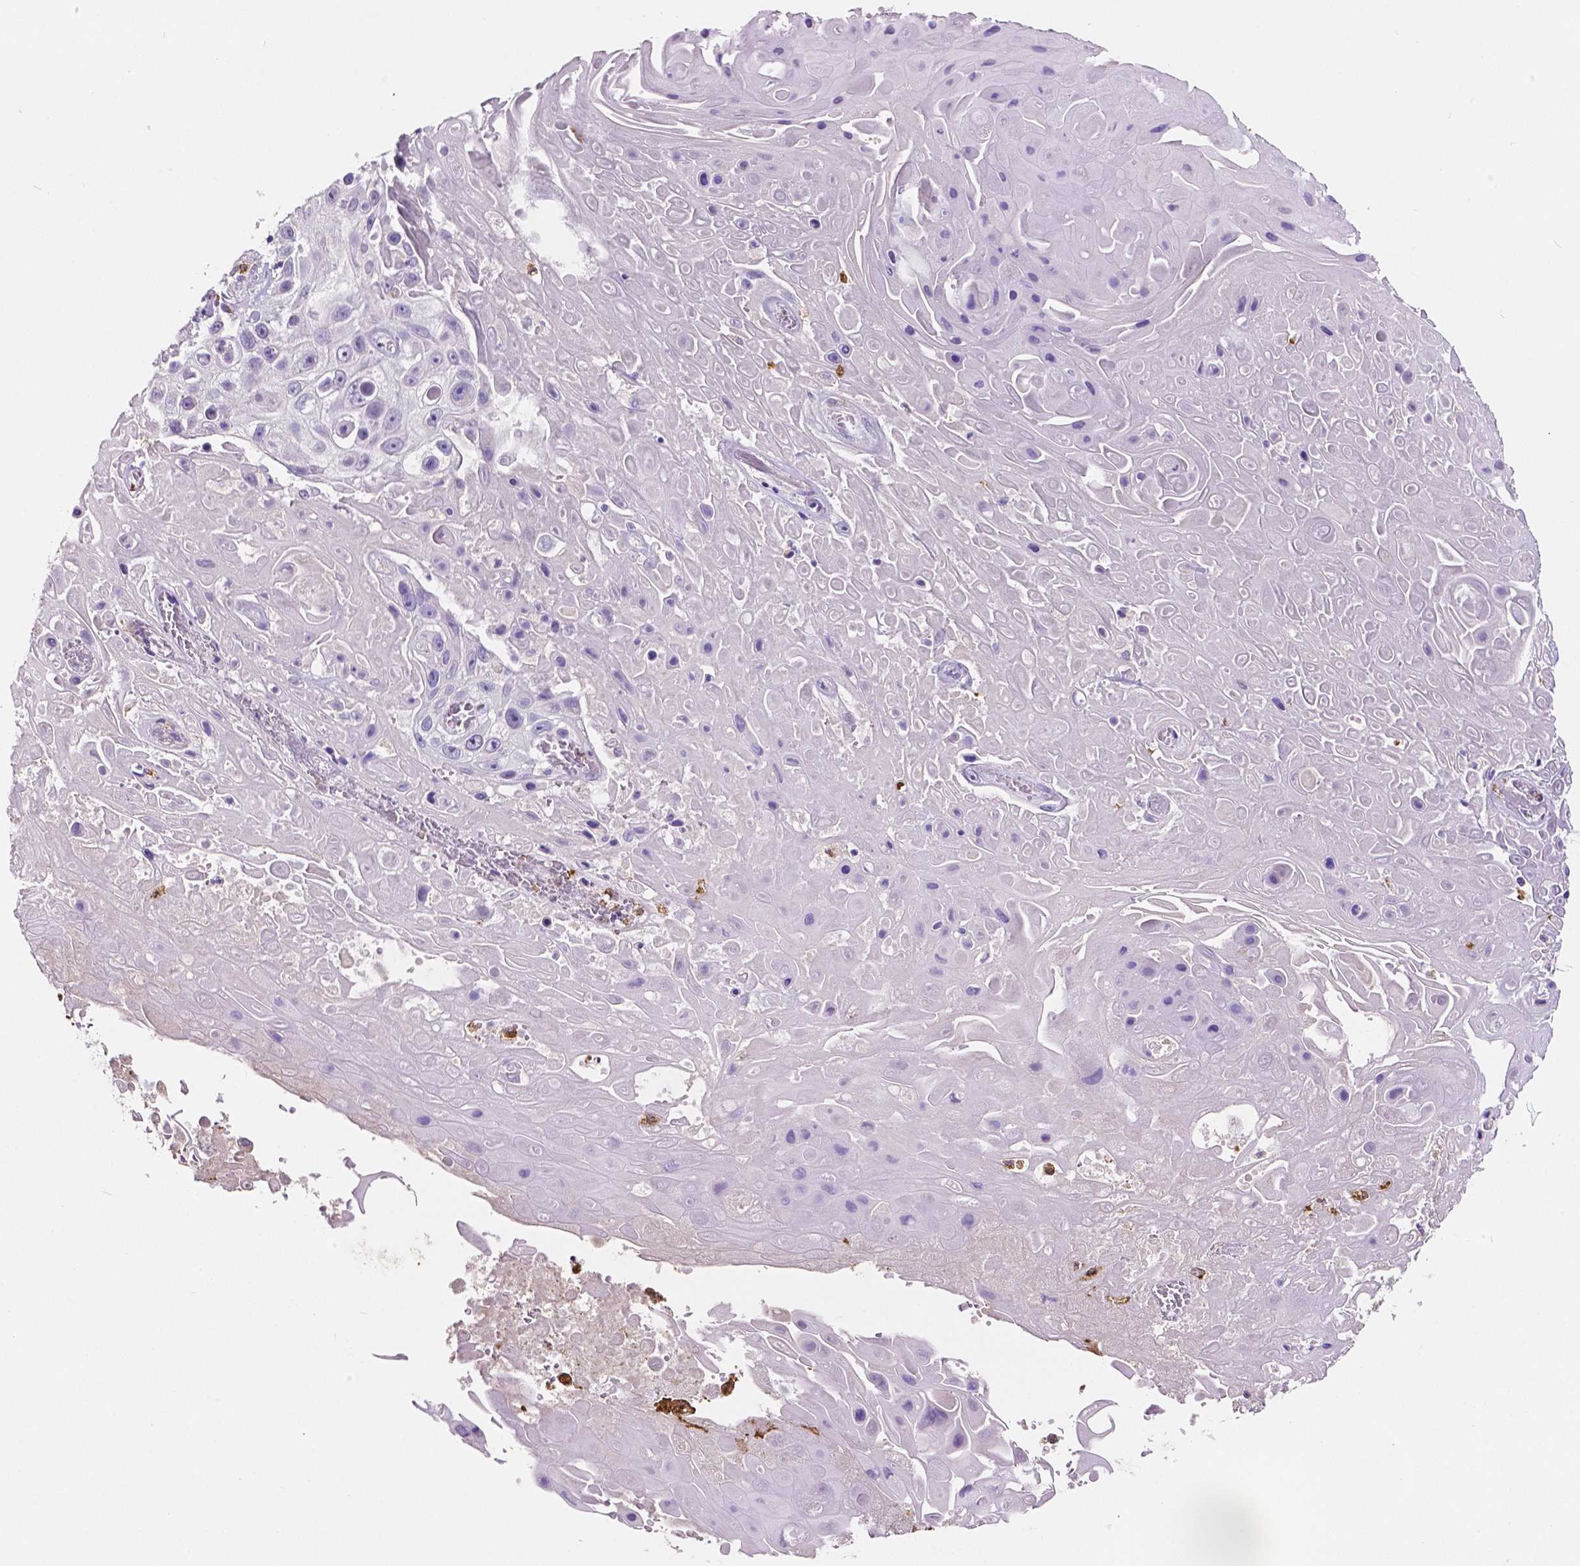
{"staining": {"intensity": "negative", "quantity": "none", "location": "none"}, "tissue": "skin cancer", "cell_type": "Tumor cells", "image_type": "cancer", "snomed": [{"axis": "morphology", "description": "Squamous cell carcinoma, NOS"}, {"axis": "topography", "description": "Skin"}], "caption": "Human skin squamous cell carcinoma stained for a protein using IHC displays no expression in tumor cells.", "gene": "MMP9", "patient": {"sex": "male", "age": 82}}